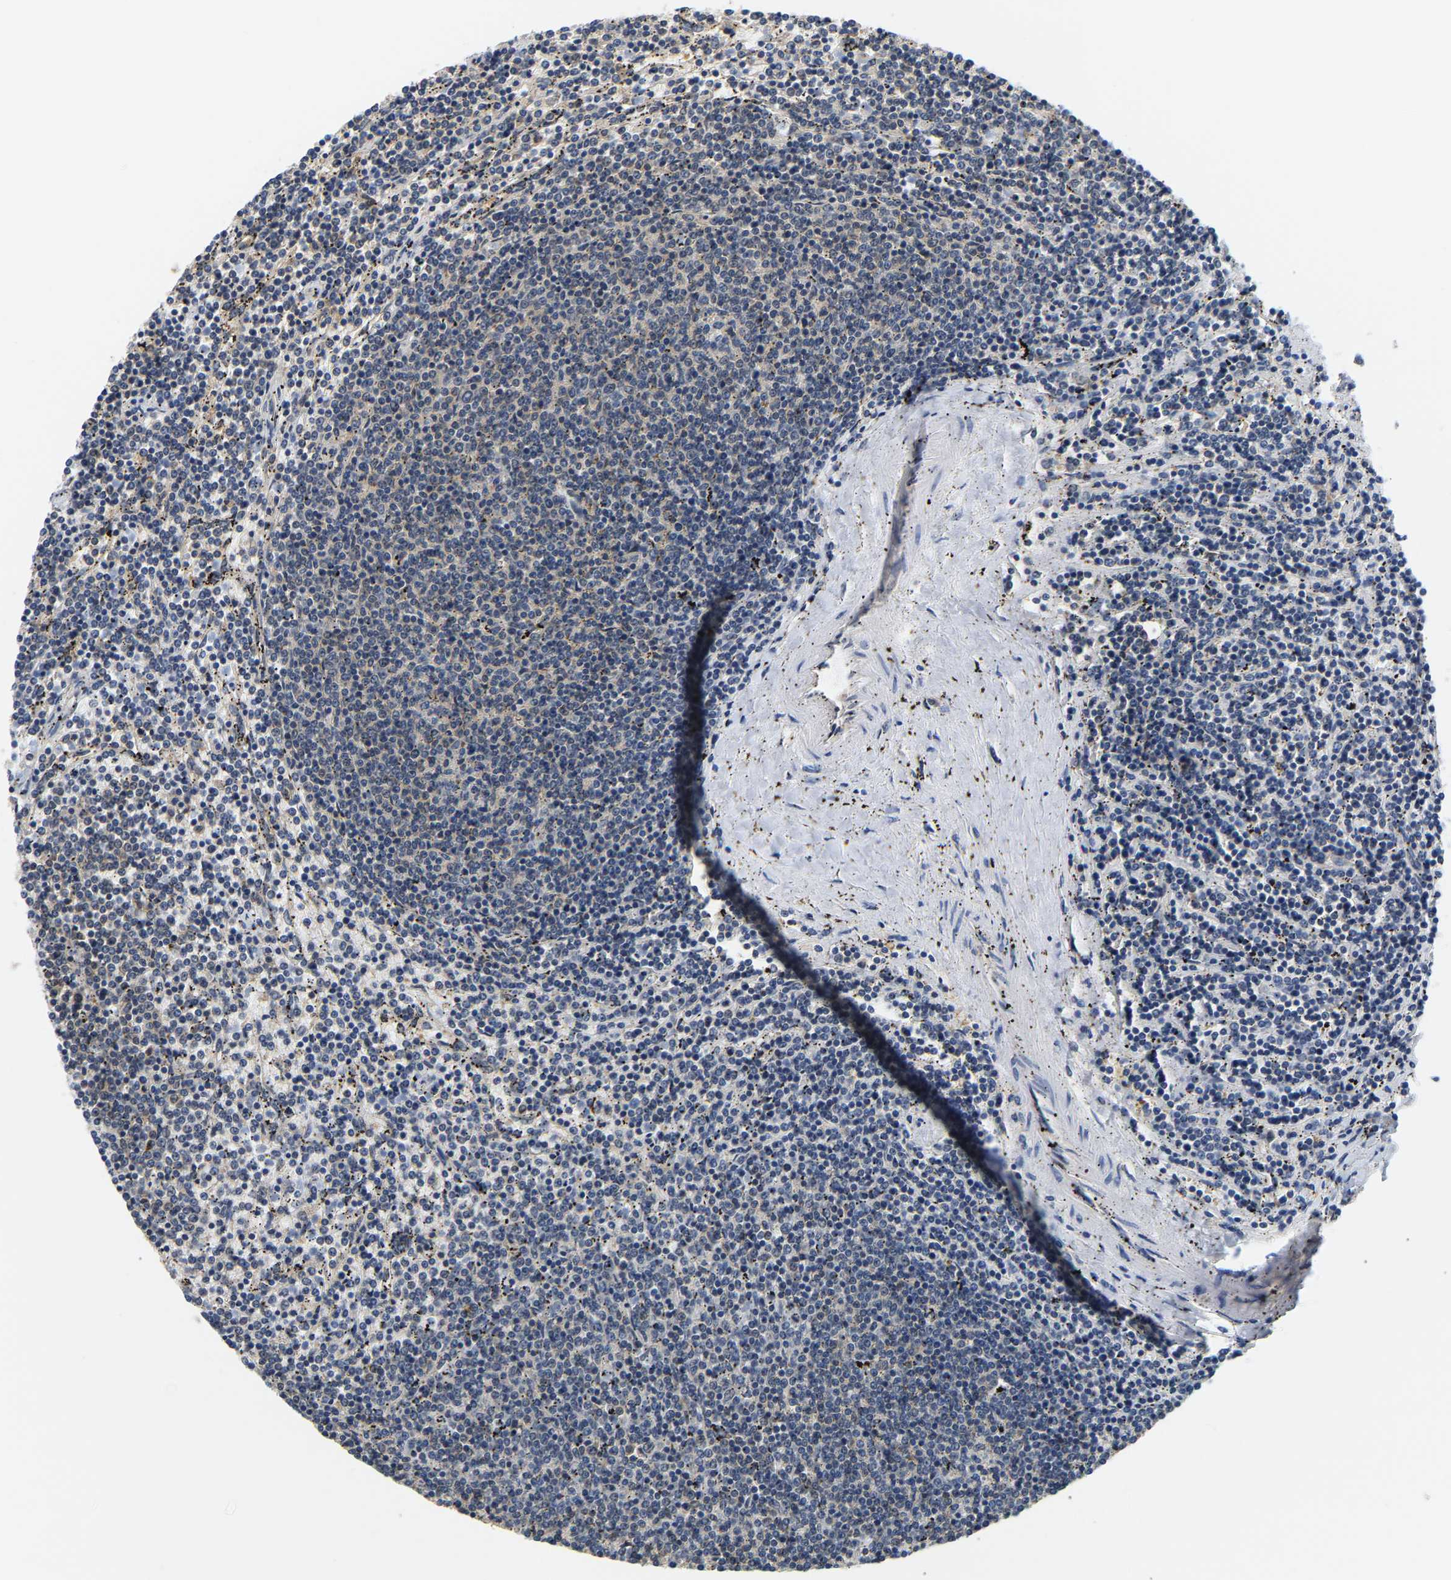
{"staining": {"intensity": "negative", "quantity": "none", "location": "none"}, "tissue": "lymphoma", "cell_type": "Tumor cells", "image_type": "cancer", "snomed": [{"axis": "morphology", "description": "Malignant lymphoma, non-Hodgkin's type, Low grade"}, {"axis": "topography", "description": "Spleen"}], "caption": "Human lymphoma stained for a protein using immunohistochemistry (IHC) shows no staining in tumor cells.", "gene": "ARHGEF12", "patient": {"sex": "female", "age": 50}}